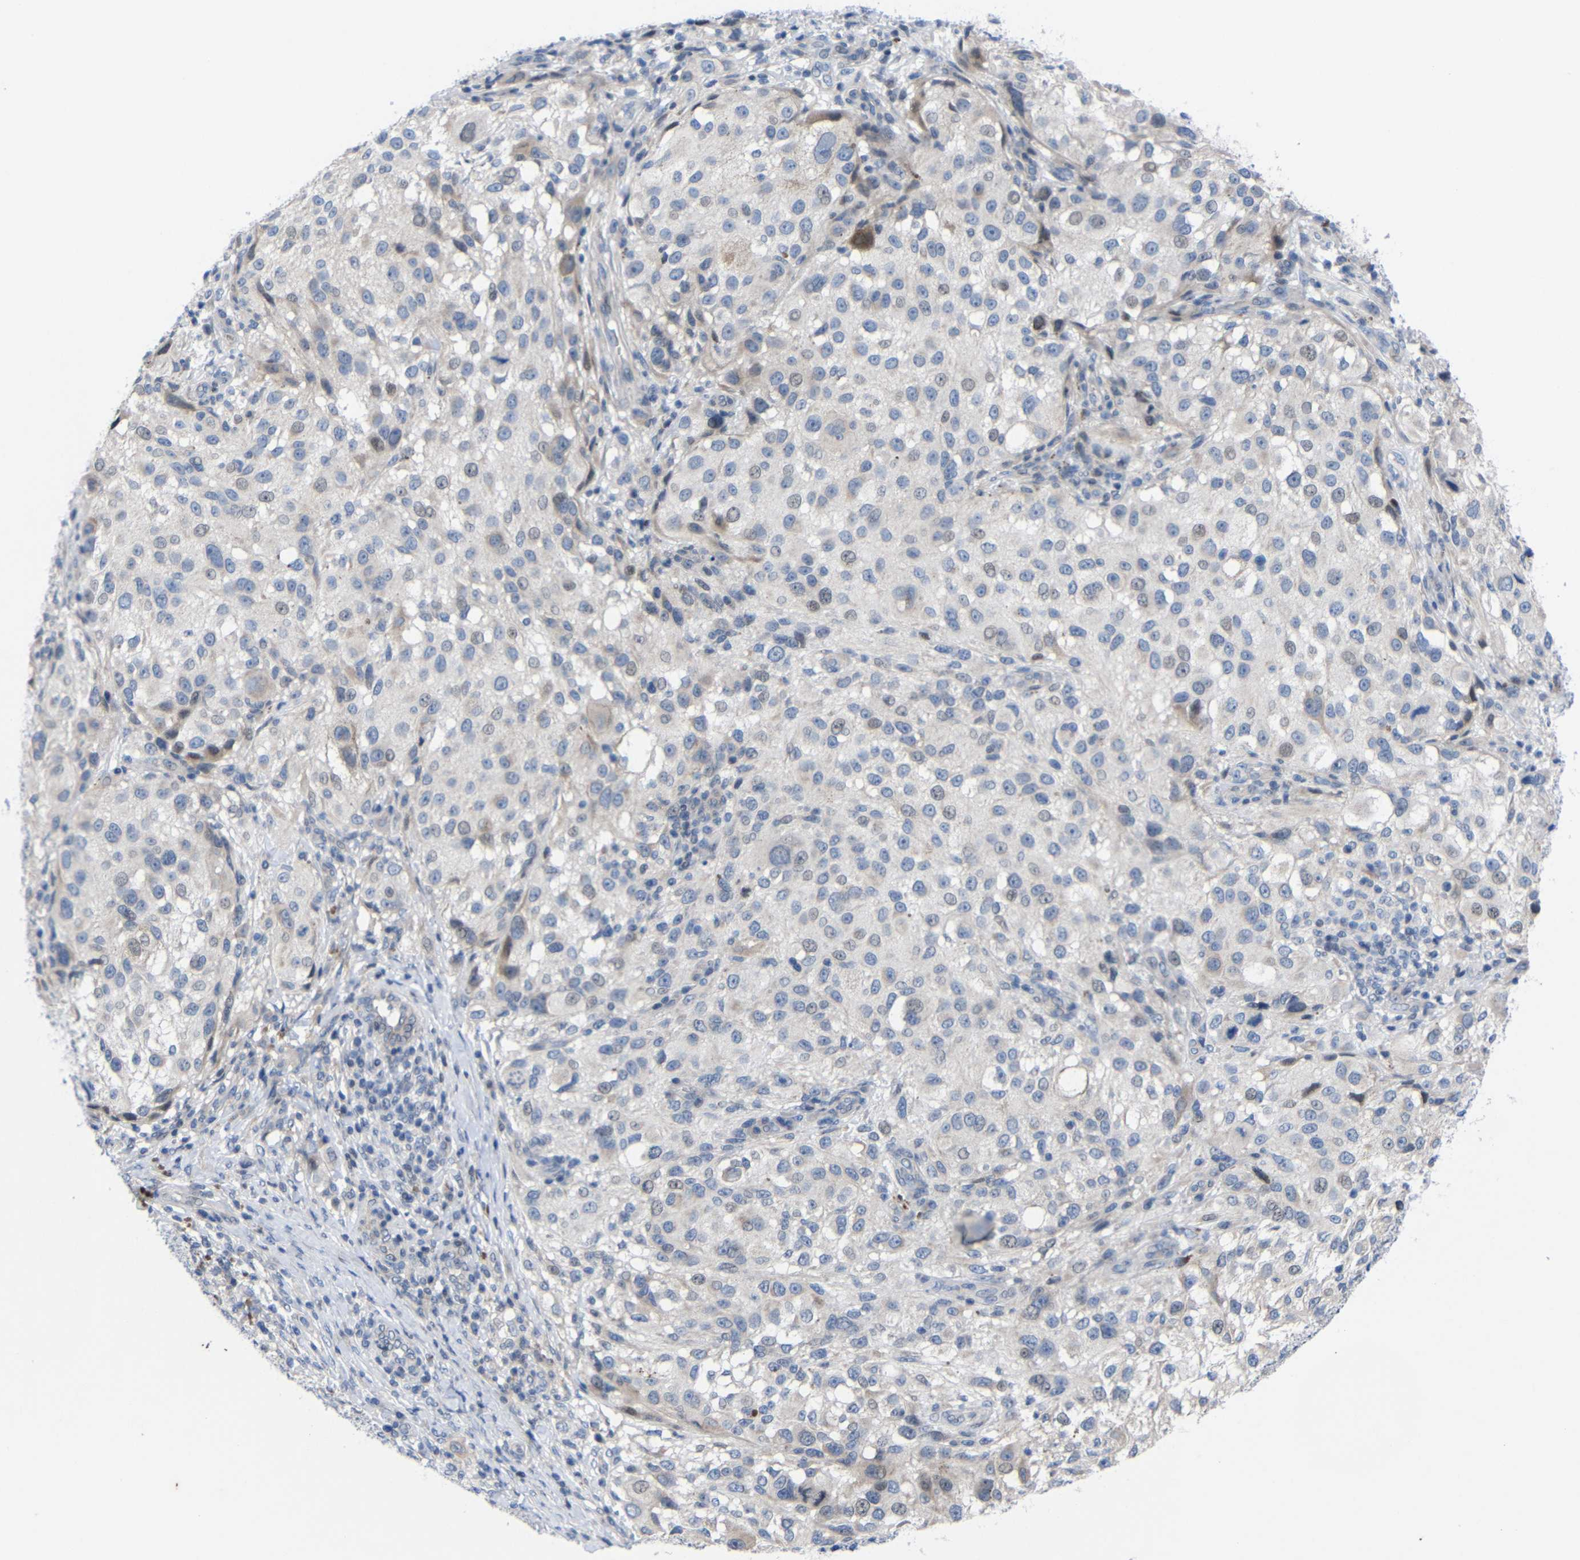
{"staining": {"intensity": "weak", "quantity": "<25%", "location": "nuclear"}, "tissue": "melanoma", "cell_type": "Tumor cells", "image_type": "cancer", "snomed": [{"axis": "morphology", "description": "Necrosis, NOS"}, {"axis": "morphology", "description": "Malignant melanoma, NOS"}, {"axis": "topography", "description": "Skin"}], "caption": "DAB (3,3'-diaminobenzidine) immunohistochemical staining of human malignant melanoma displays no significant positivity in tumor cells. The staining was performed using DAB to visualize the protein expression in brown, while the nuclei were stained in blue with hematoxylin (Magnification: 20x).", "gene": "CMTM1", "patient": {"sex": "female", "age": 87}}